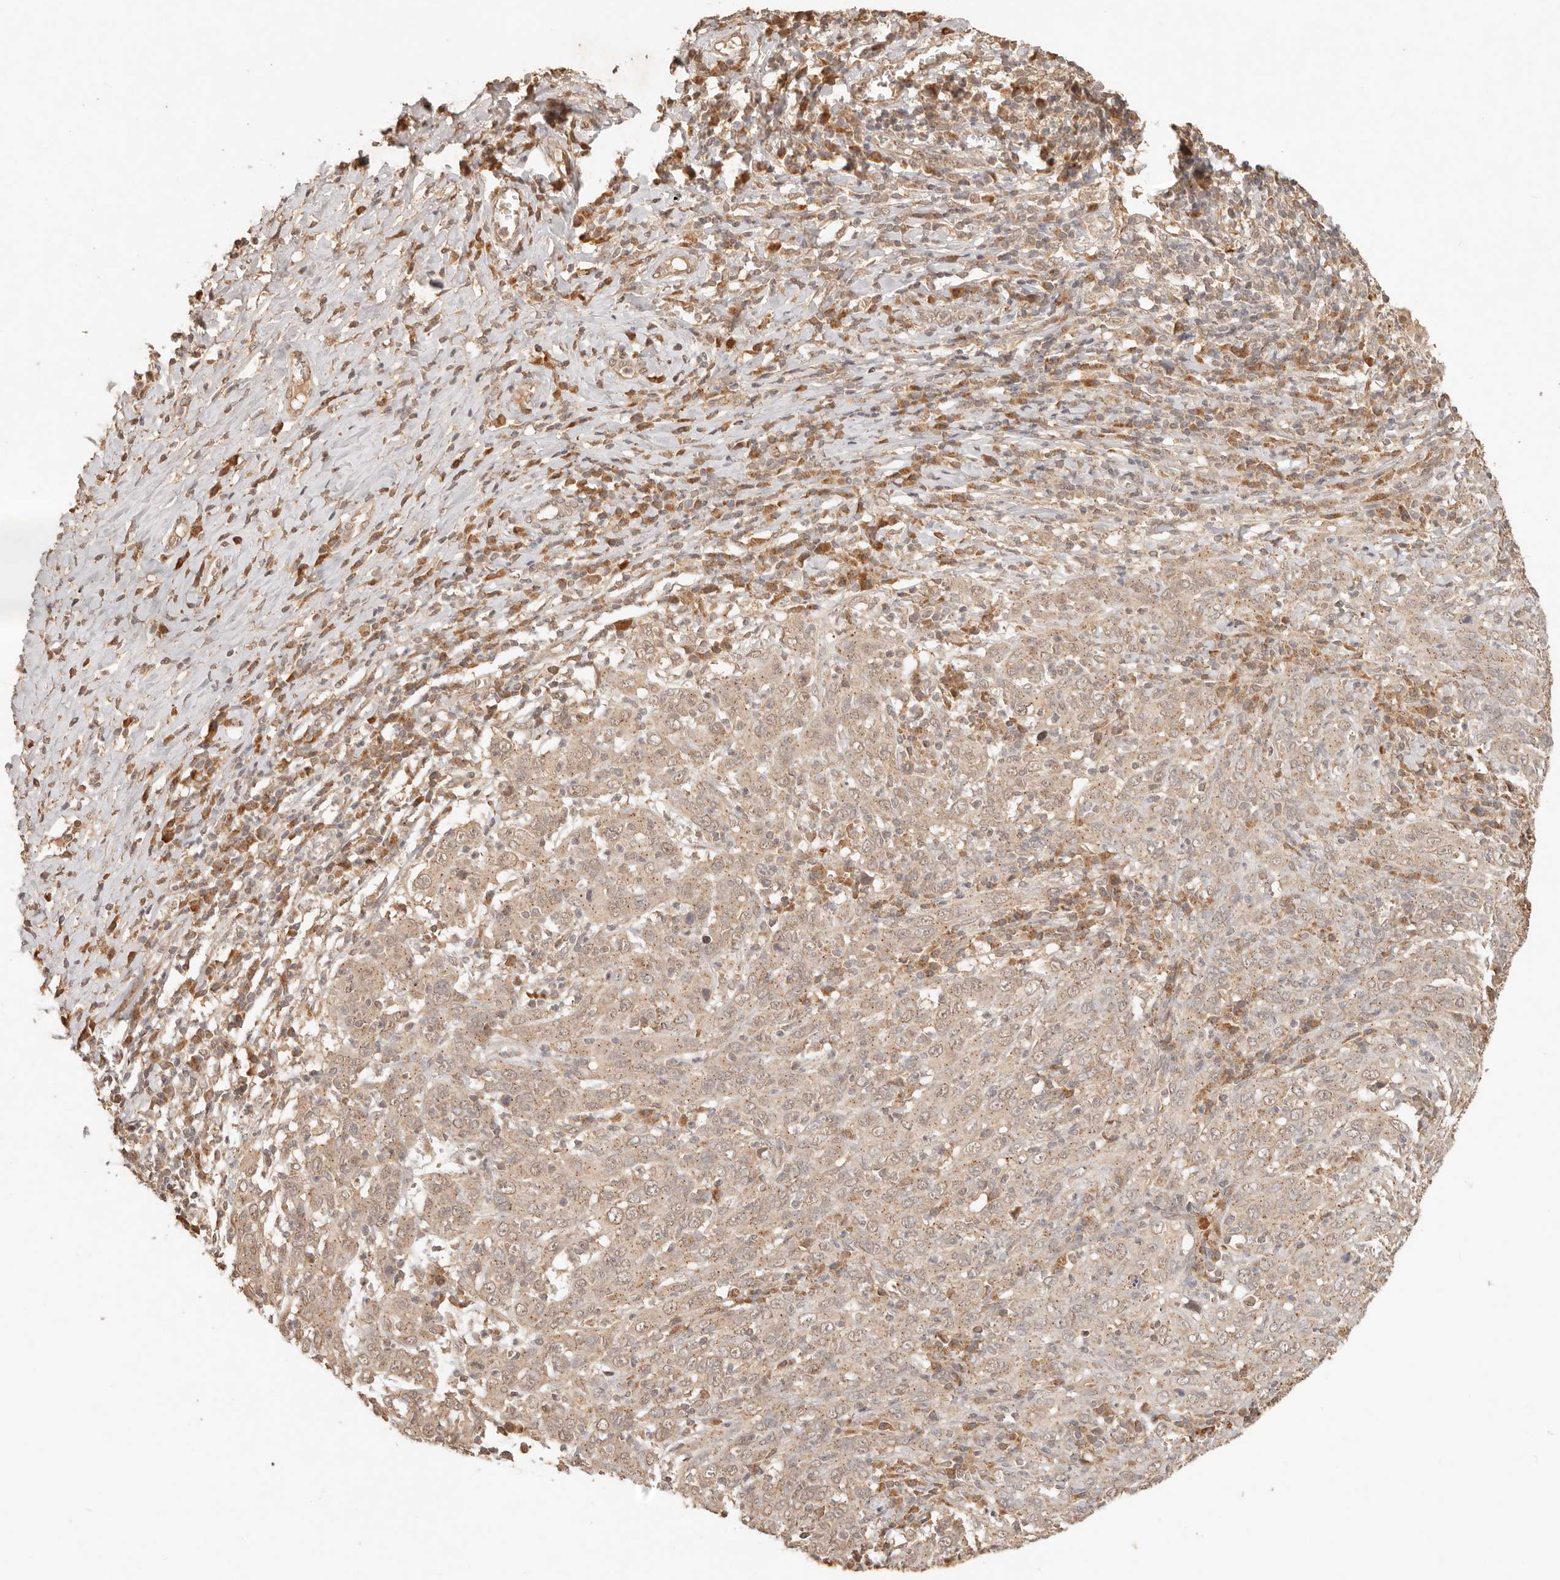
{"staining": {"intensity": "weak", "quantity": ">75%", "location": "cytoplasmic/membranous"}, "tissue": "cervical cancer", "cell_type": "Tumor cells", "image_type": "cancer", "snomed": [{"axis": "morphology", "description": "Squamous cell carcinoma, NOS"}, {"axis": "topography", "description": "Cervix"}], "caption": "Tumor cells exhibit weak cytoplasmic/membranous expression in approximately >75% of cells in cervical cancer.", "gene": "LMO4", "patient": {"sex": "female", "age": 46}}